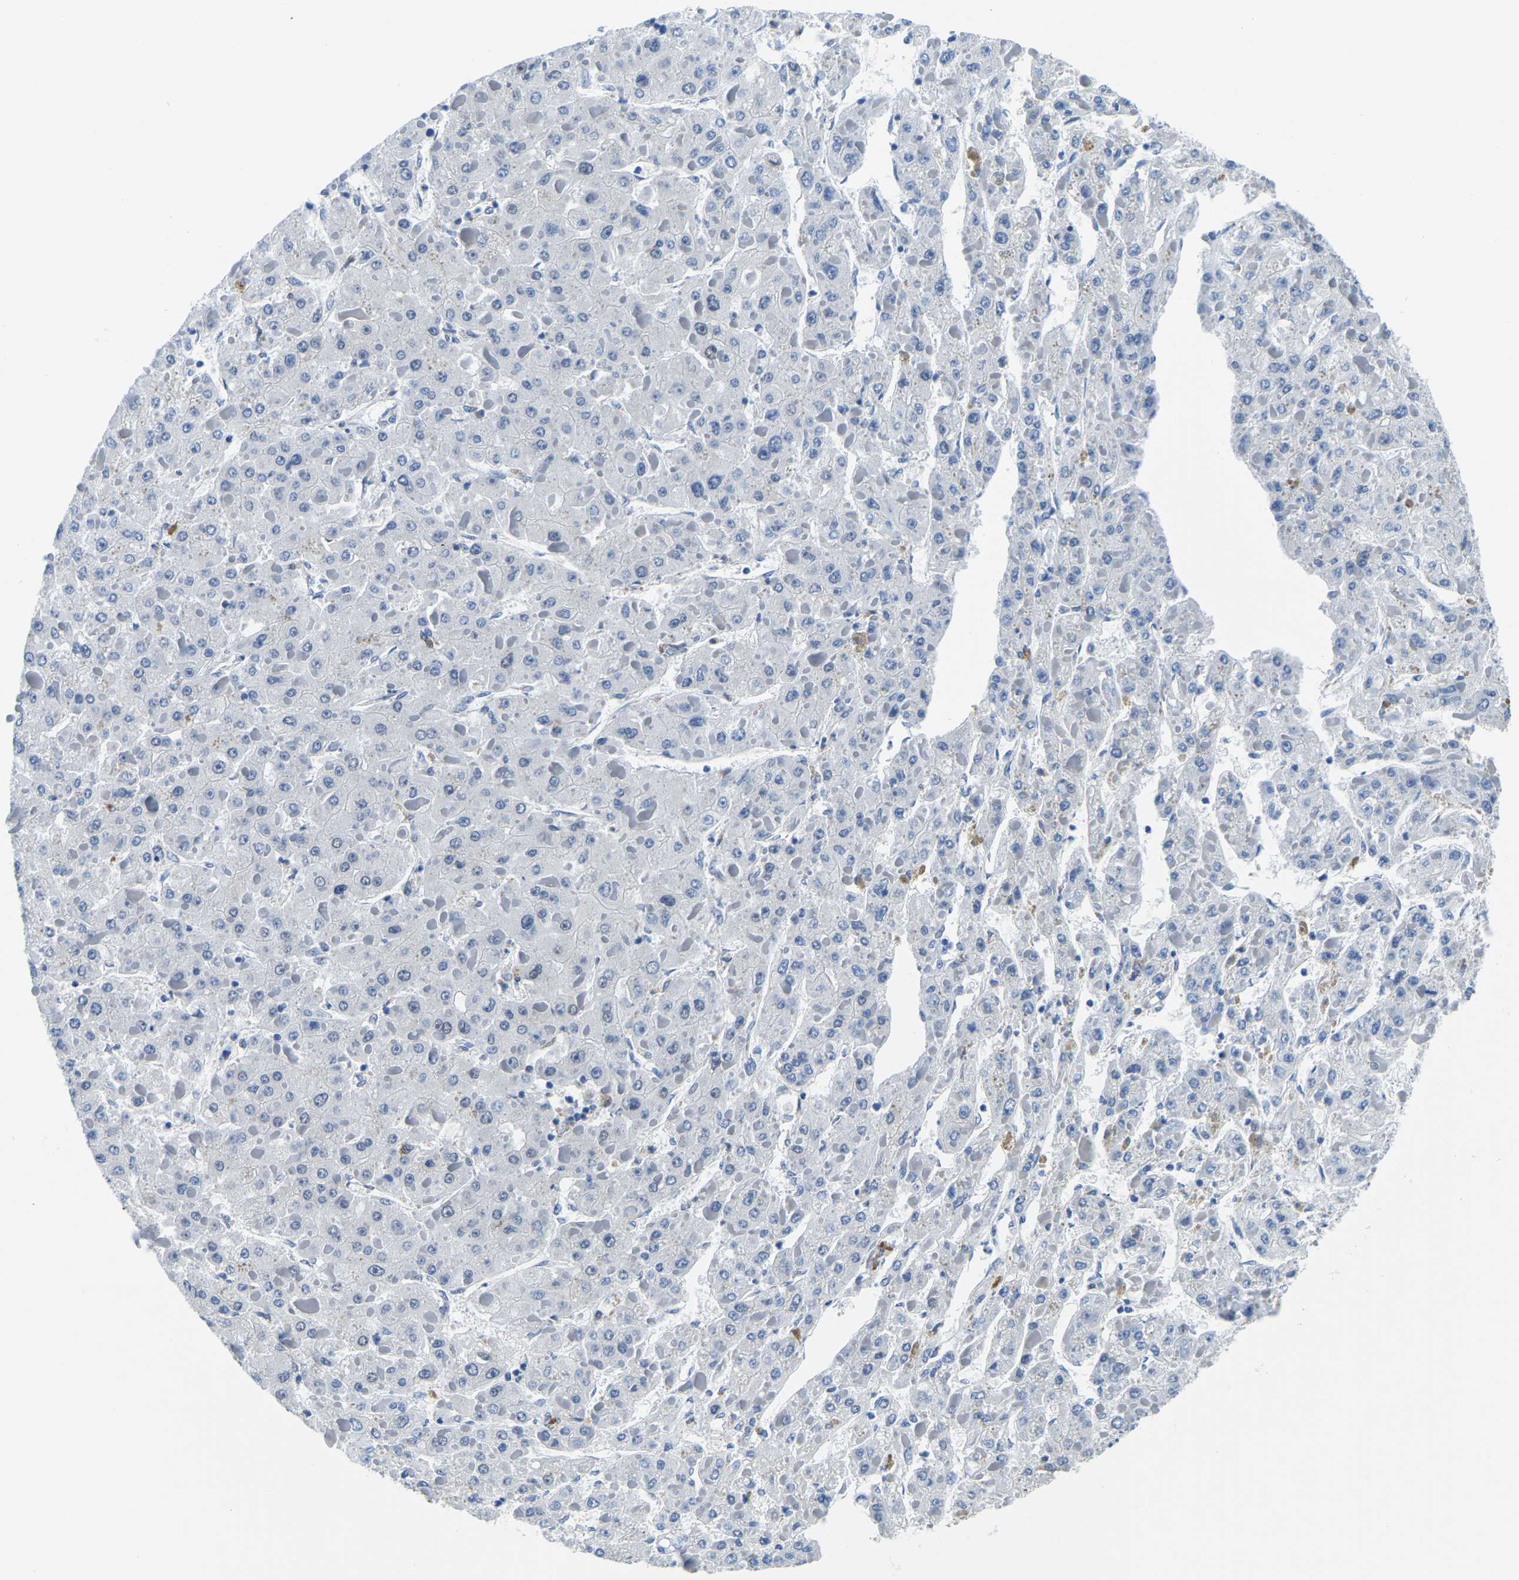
{"staining": {"intensity": "negative", "quantity": "none", "location": "none"}, "tissue": "liver cancer", "cell_type": "Tumor cells", "image_type": "cancer", "snomed": [{"axis": "morphology", "description": "Carcinoma, Hepatocellular, NOS"}, {"axis": "topography", "description": "Liver"}], "caption": "Liver cancer was stained to show a protein in brown. There is no significant positivity in tumor cells.", "gene": "BNIP3L", "patient": {"sex": "female", "age": 73}}